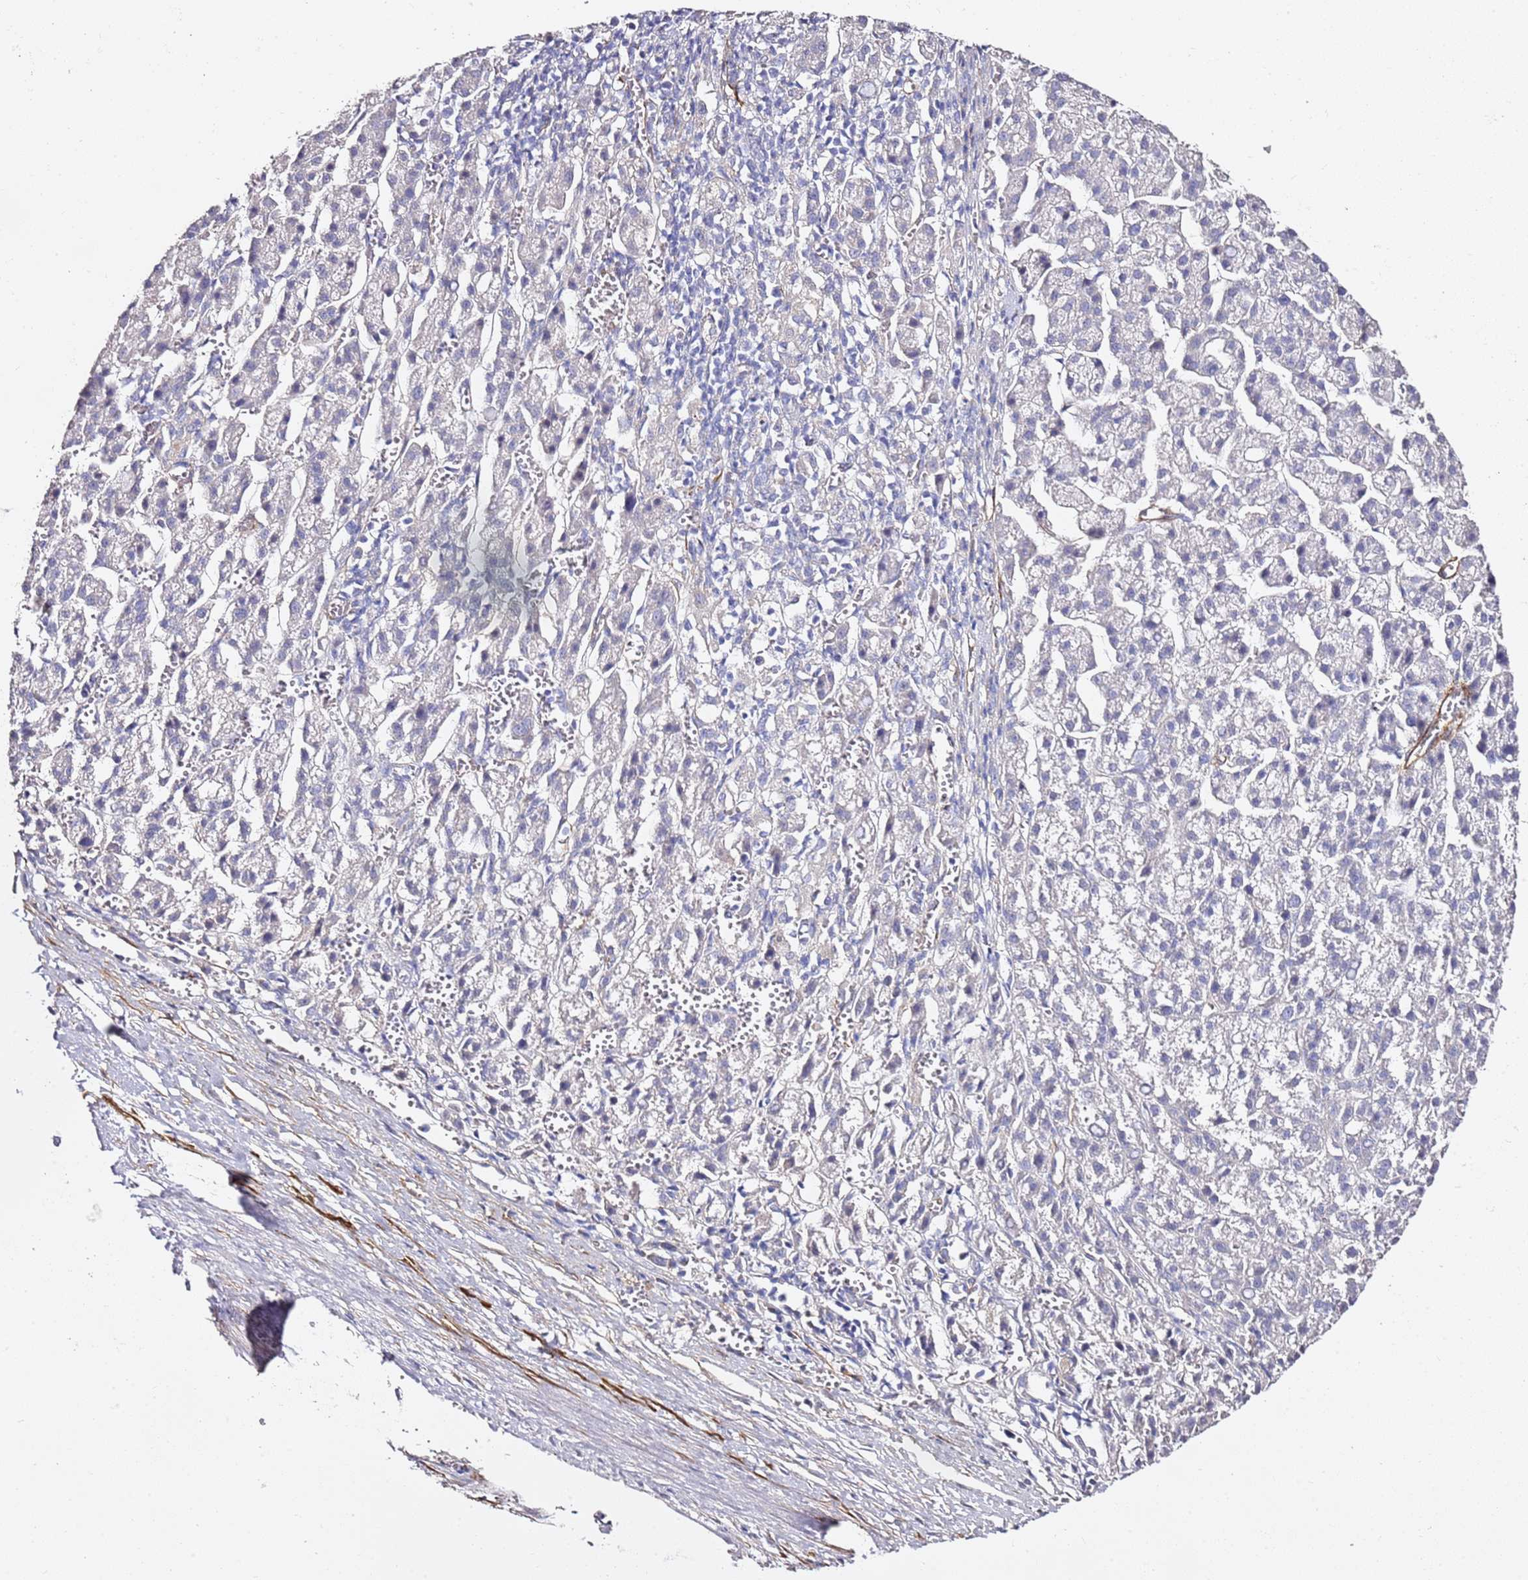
{"staining": {"intensity": "negative", "quantity": "none", "location": "none"}, "tissue": "liver cancer", "cell_type": "Tumor cells", "image_type": "cancer", "snomed": [{"axis": "morphology", "description": "Carcinoma, Hepatocellular, NOS"}, {"axis": "topography", "description": "Liver"}], "caption": "Immunohistochemical staining of human hepatocellular carcinoma (liver) displays no significant staining in tumor cells.", "gene": "EPS8L1", "patient": {"sex": "female", "age": 58}}